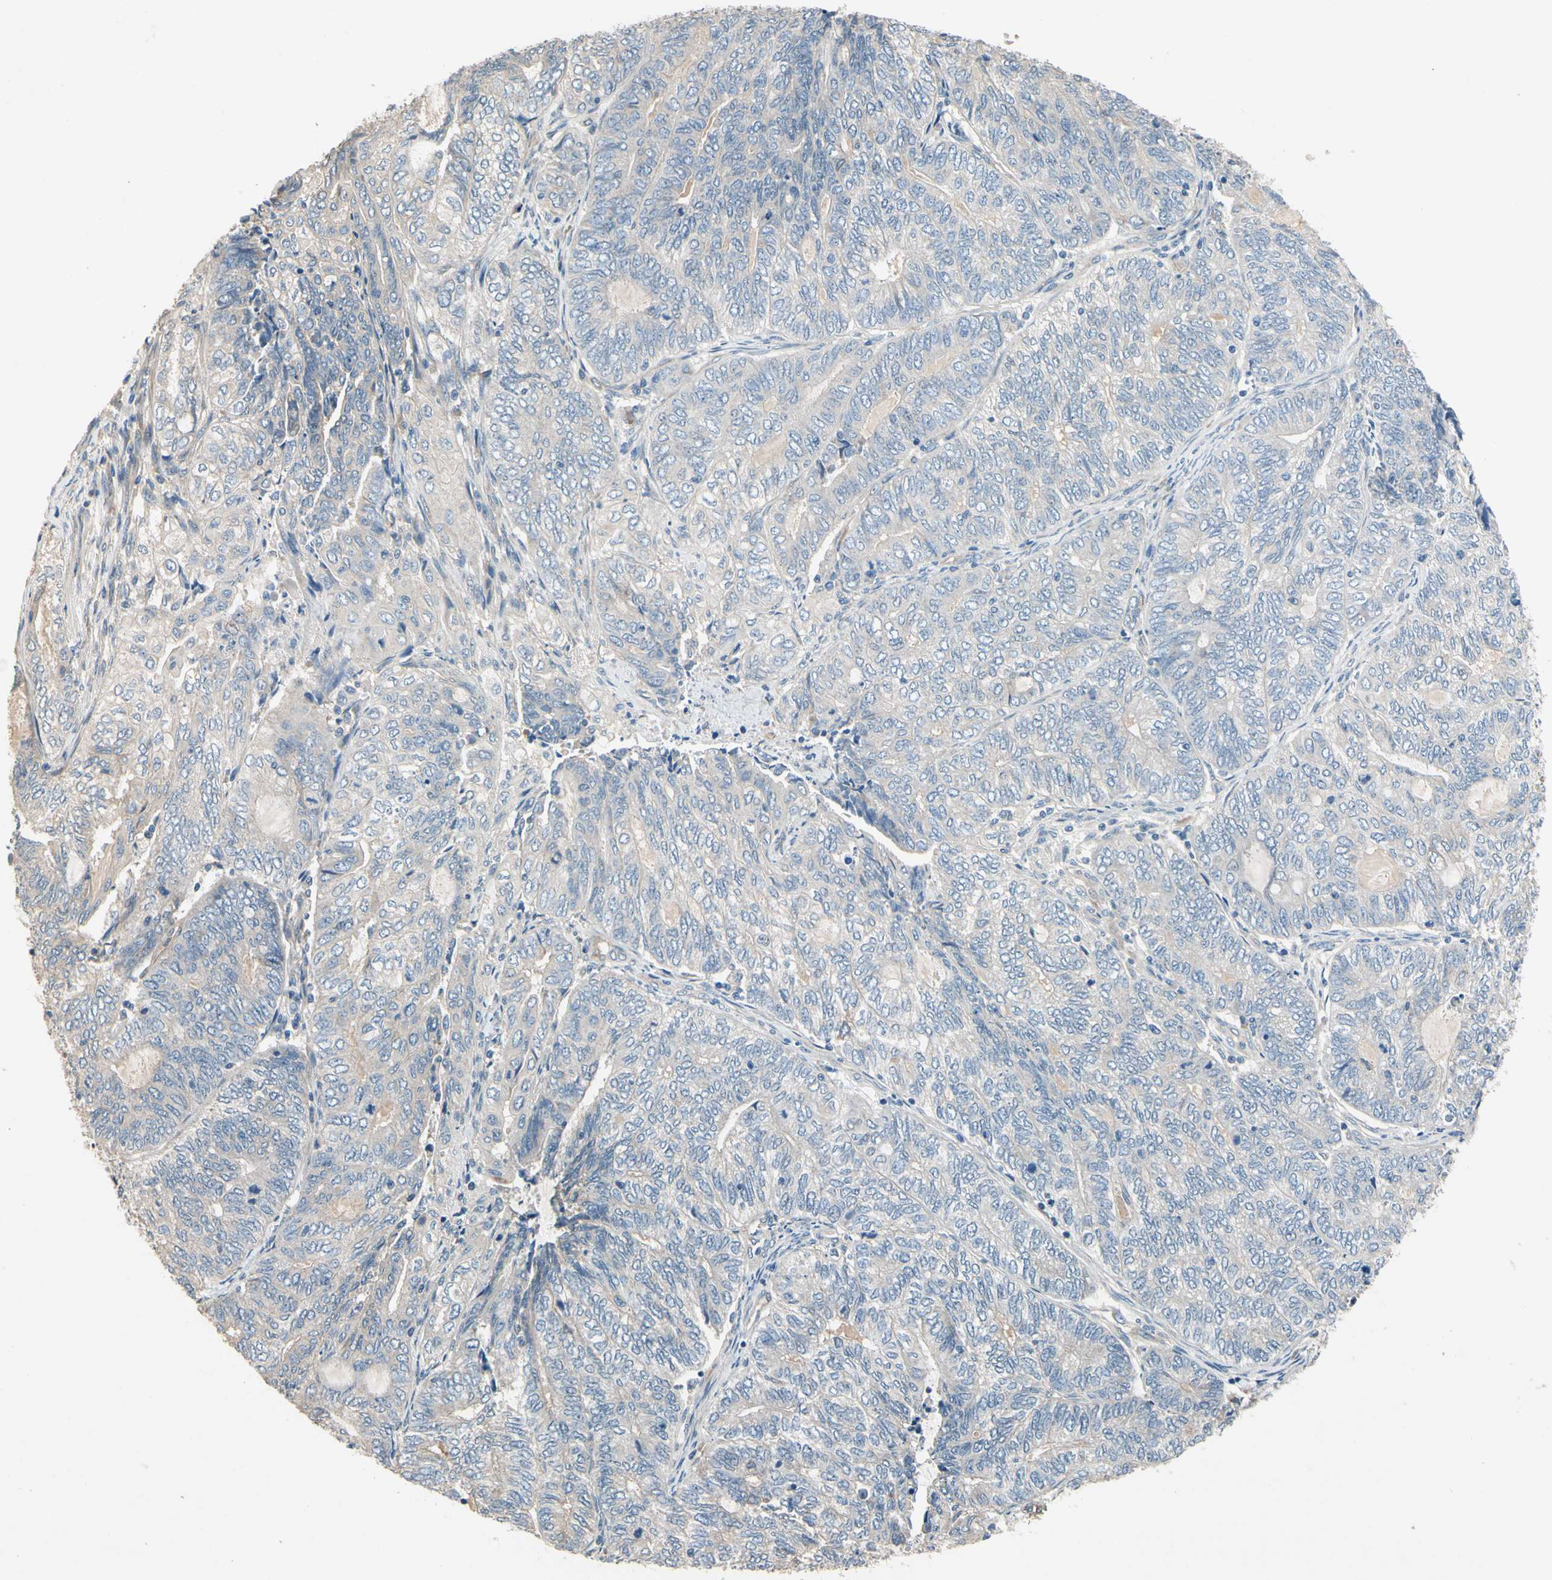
{"staining": {"intensity": "negative", "quantity": "none", "location": "none"}, "tissue": "endometrial cancer", "cell_type": "Tumor cells", "image_type": "cancer", "snomed": [{"axis": "morphology", "description": "Adenocarcinoma, NOS"}, {"axis": "topography", "description": "Uterus"}, {"axis": "topography", "description": "Endometrium"}], "caption": "DAB immunohistochemical staining of endometrial adenocarcinoma reveals no significant expression in tumor cells. (Brightfield microscopy of DAB (3,3'-diaminobenzidine) IHC at high magnification).", "gene": "SIGLEC5", "patient": {"sex": "female", "age": 70}}